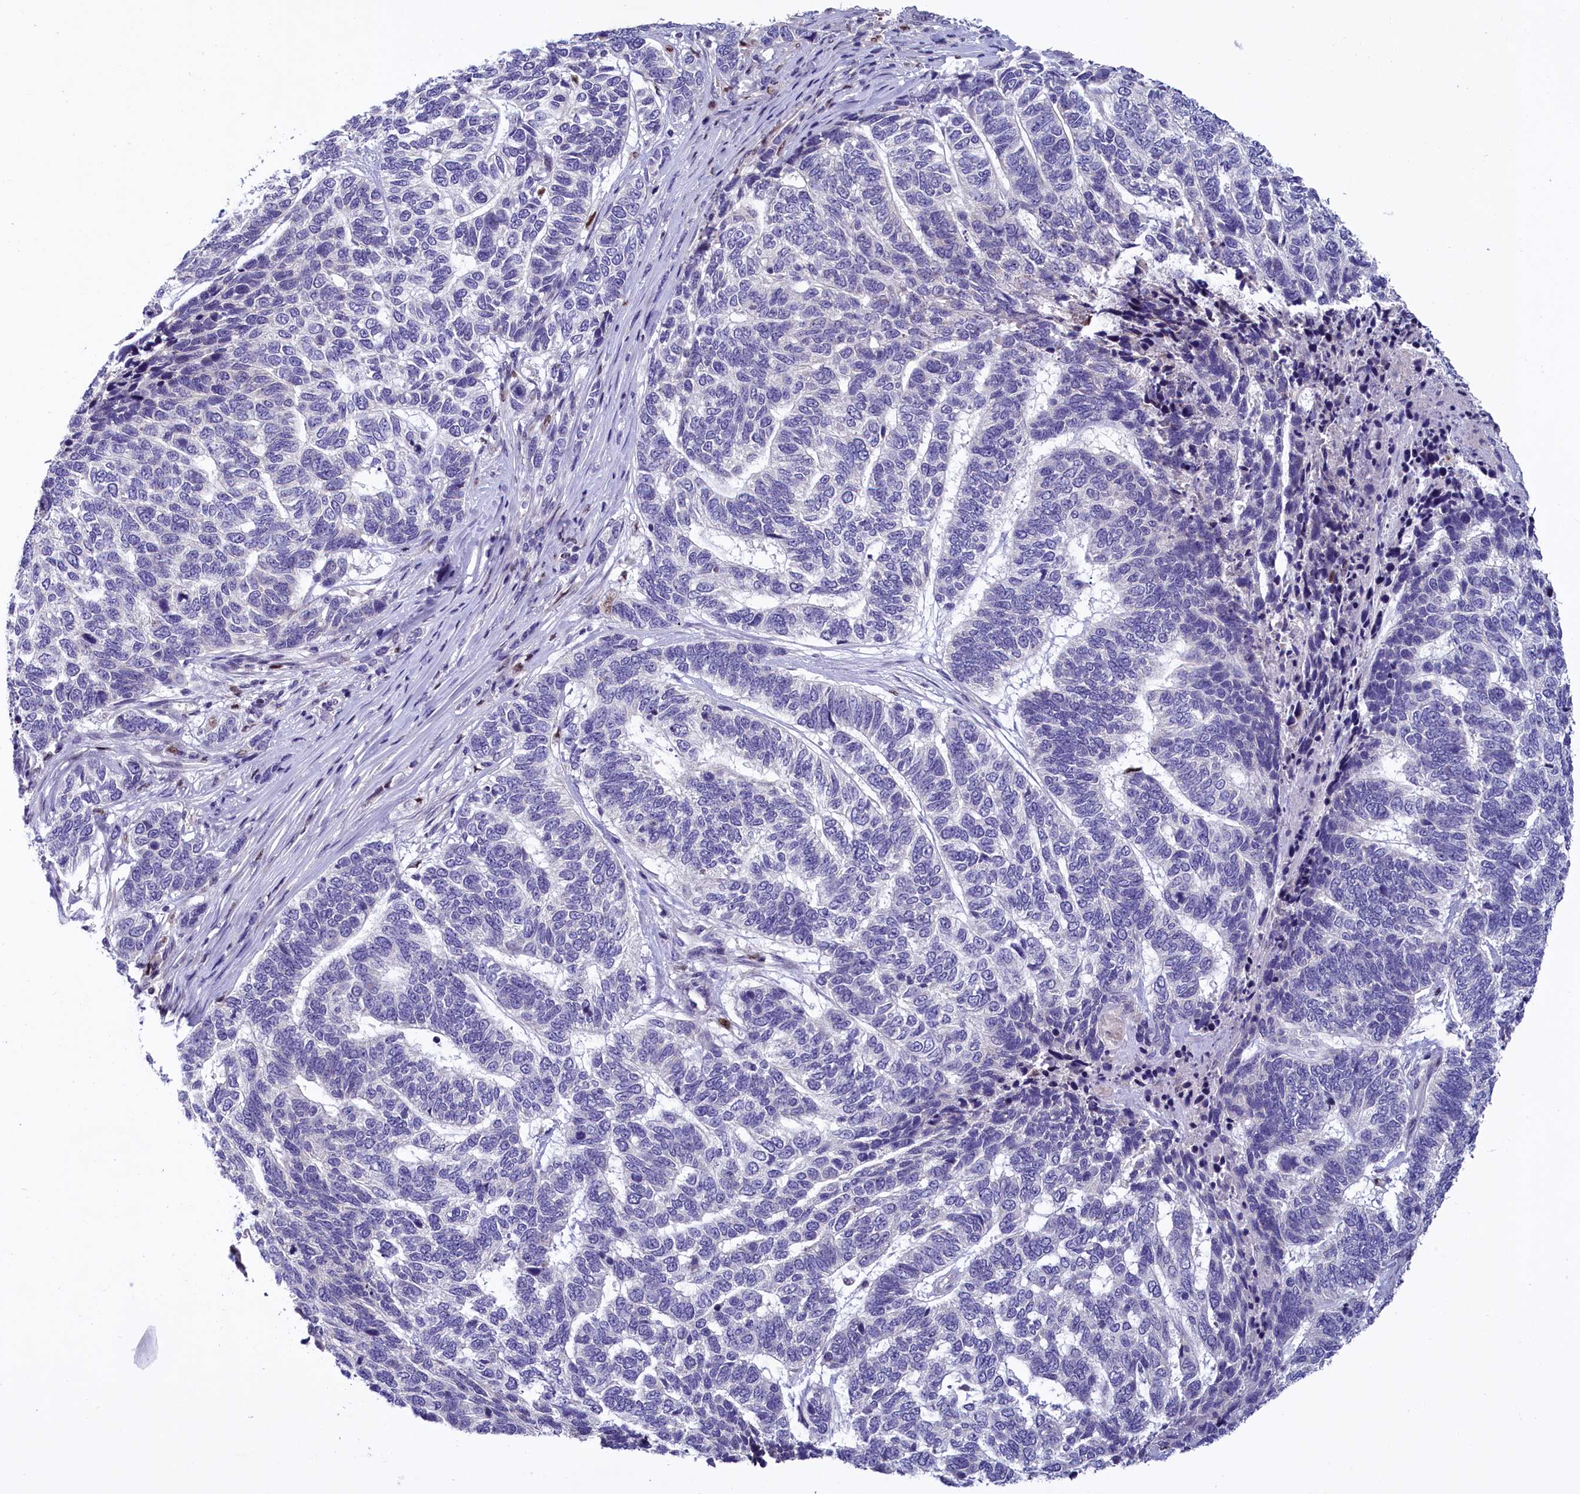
{"staining": {"intensity": "negative", "quantity": "none", "location": "none"}, "tissue": "skin cancer", "cell_type": "Tumor cells", "image_type": "cancer", "snomed": [{"axis": "morphology", "description": "Basal cell carcinoma"}, {"axis": "topography", "description": "Skin"}], "caption": "Immunohistochemical staining of skin cancer displays no significant positivity in tumor cells.", "gene": "BTBD9", "patient": {"sex": "female", "age": 65}}